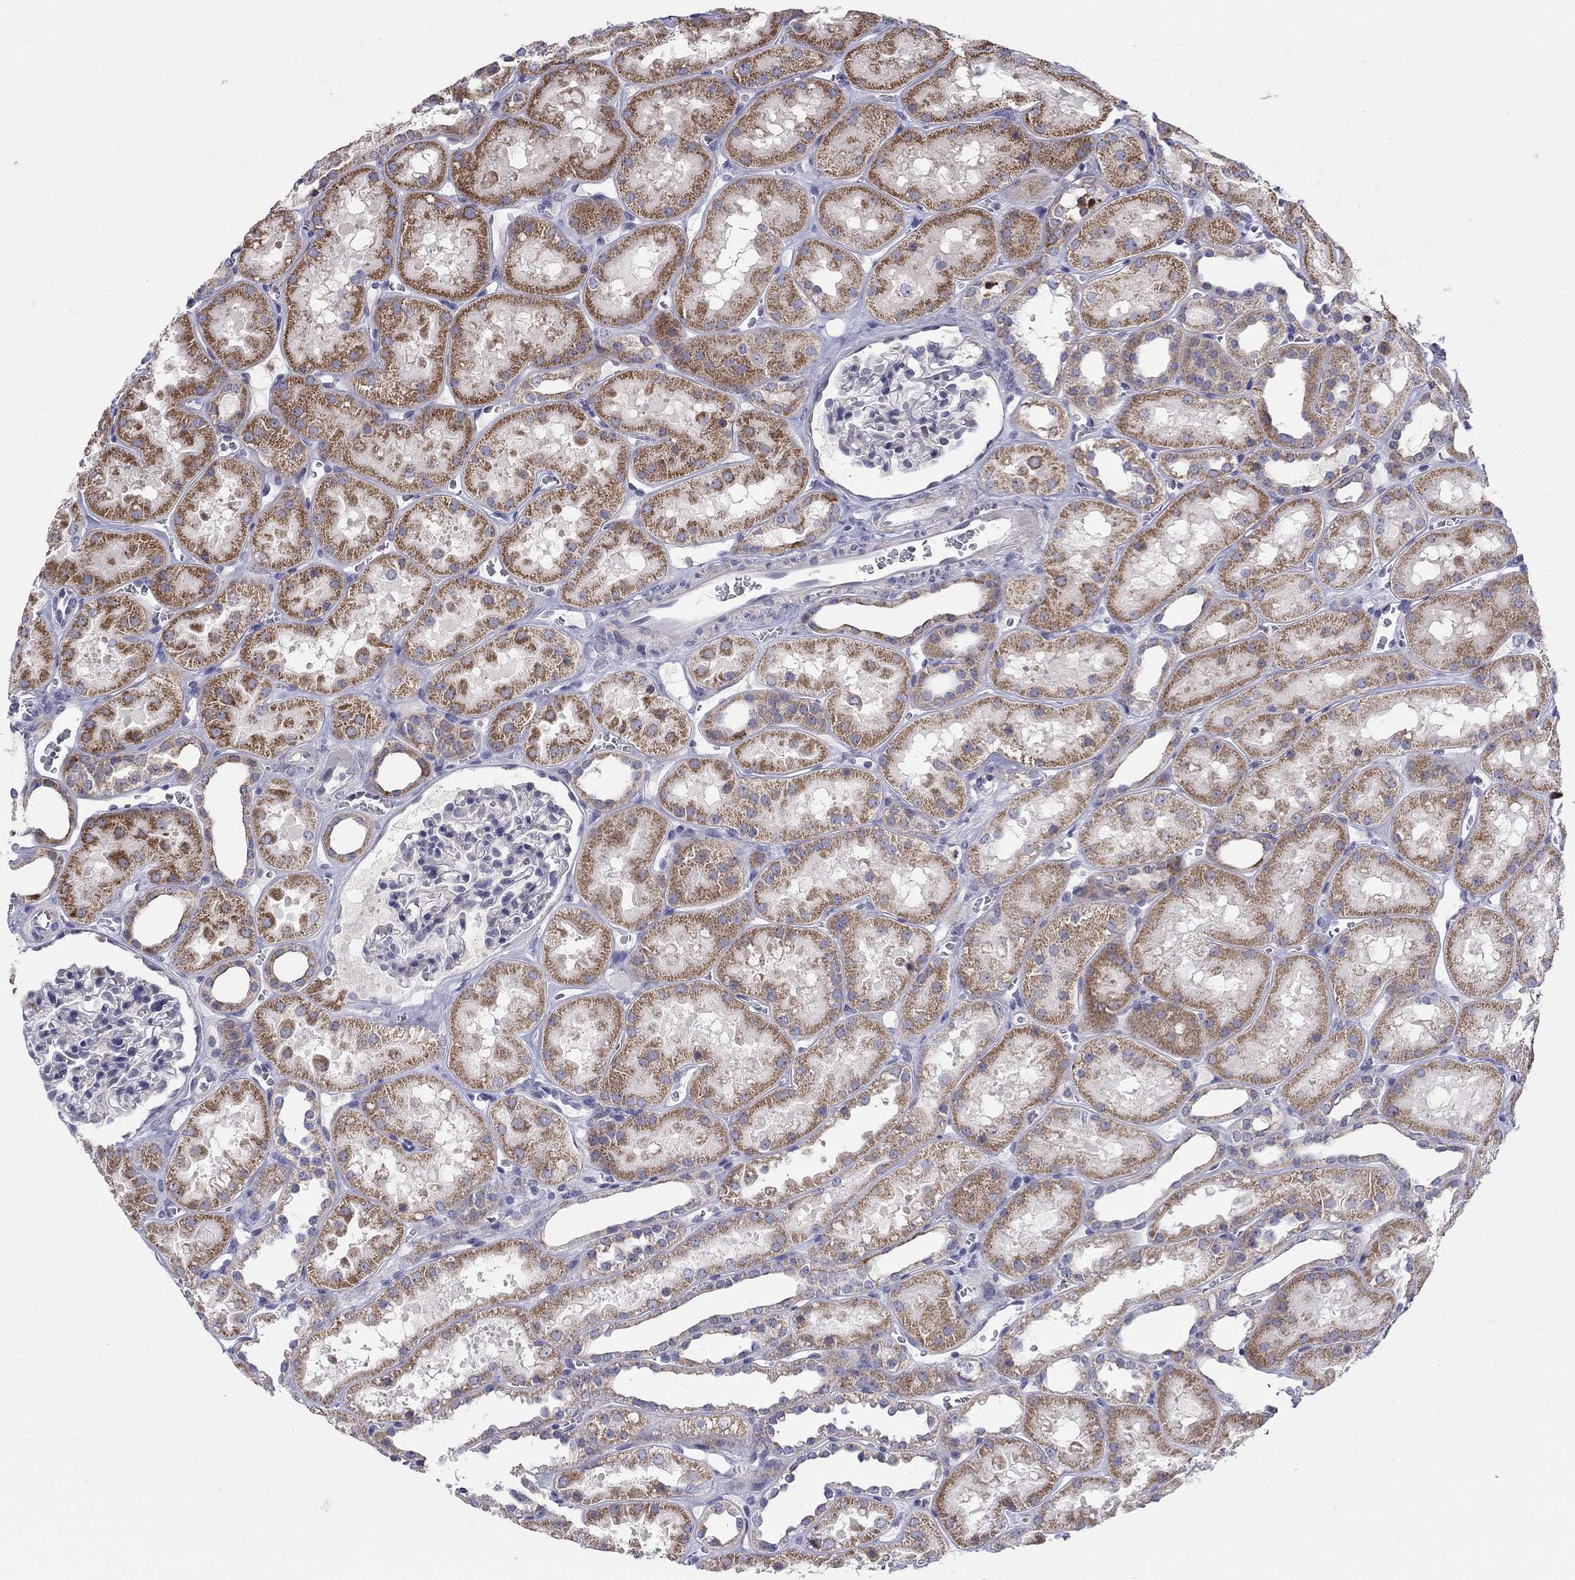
{"staining": {"intensity": "negative", "quantity": "none", "location": "none"}, "tissue": "kidney", "cell_type": "Cells in glomeruli", "image_type": "normal", "snomed": [{"axis": "morphology", "description": "Normal tissue, NOS"}, {"axis": "topography", "description": "Kidney"}], "caption": "Immunohistochemical staining of normal kidney shows no significant staining in cells in glomeruli. Brightfield microscopy of immunohistochemistry (IHC) stained with DAB (3,3'-diaminobenzidine) (brown) and hematoxylin (blue), captured at high magnification.", "gene": "HMX2", "patient": {"sex": "female", "age": 41}}